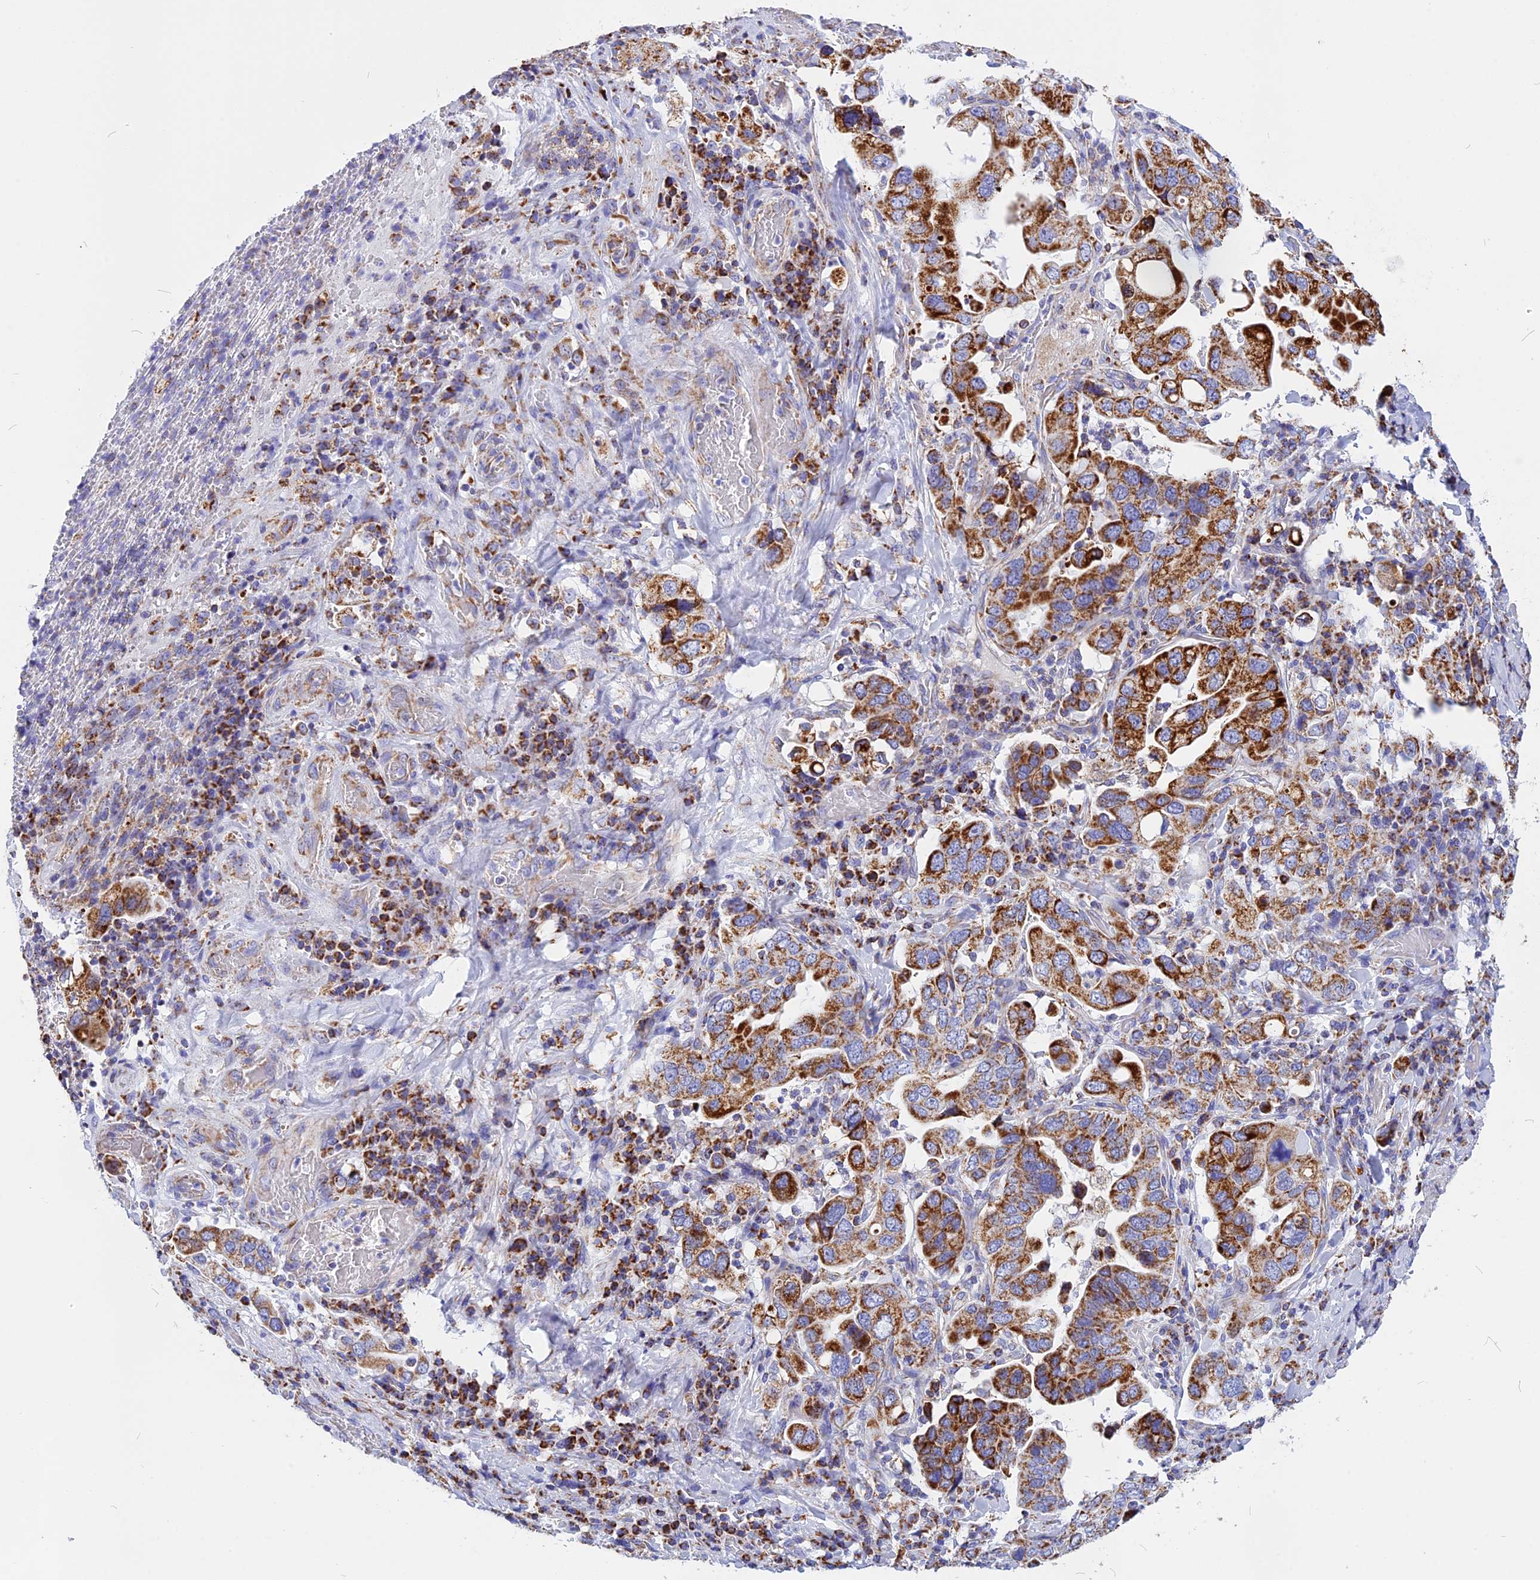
{"staining": {"intensity": "strong", "quantity": ">75%", "location": "cytoplasmic/membranous"}, "tissue": "stomach cancer", "cell_type": "Tumor cells", "image_type": "cancer", "snomed": [{"axis": "morphology", "description": "Adenocarcinoma, NOS"}, {"axis": "topography", "description": "Stomach, upper"}], "caption": "This is an image of immunohistochemistry staining of adenocarcinoma (stomach), which shows strong expression in the cytoplasmic/membranous of tumor cells.", "gene": "VDAC2", "patient": {"sex": "male", "age": 62}}